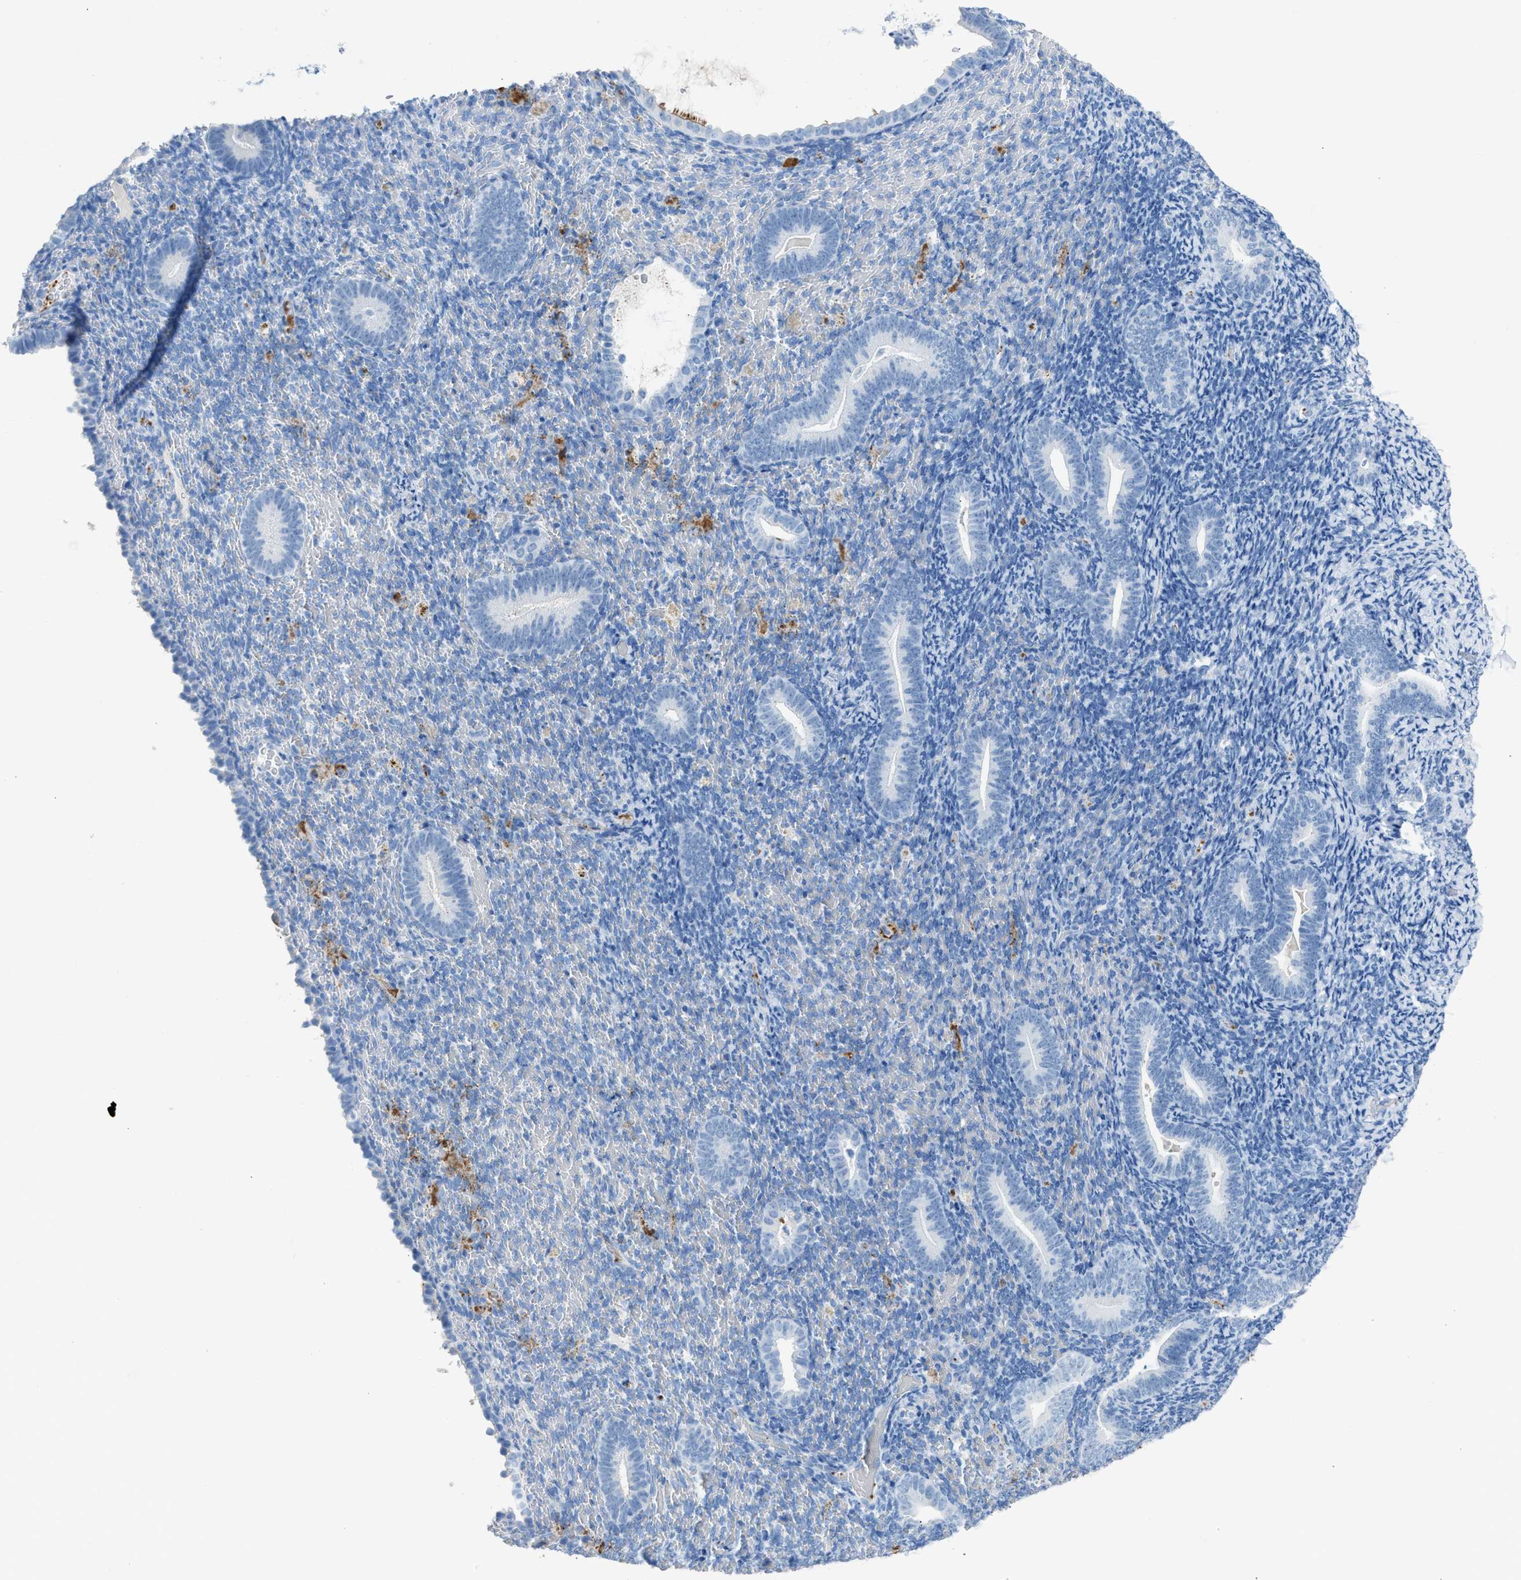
{"staining": {"intensity": "negative", "quantity": "none", "location": "none"}, "tissue": "endometrium", "cell_type": "Cells in endometrial stroma", "image_type": "normal", "snomed": [{"axis": "morphology", "description": "Normal tissue, NOS"}, {"axis": "topography", "description": "Endometrium"}], "caption": "IHC image of unremarkable endometrium: endometrium stained with DAB (3,3'-diaminobenzidine) shows no significant protein expression in cells in endometrial stroma. (DAB (3,3'-diaminobenzidine) immunohistochemistry visualized using brightfield microscopy, high magnification).", "gene": "FAIM2", "patient": {"sex": "female", "age": 51}}